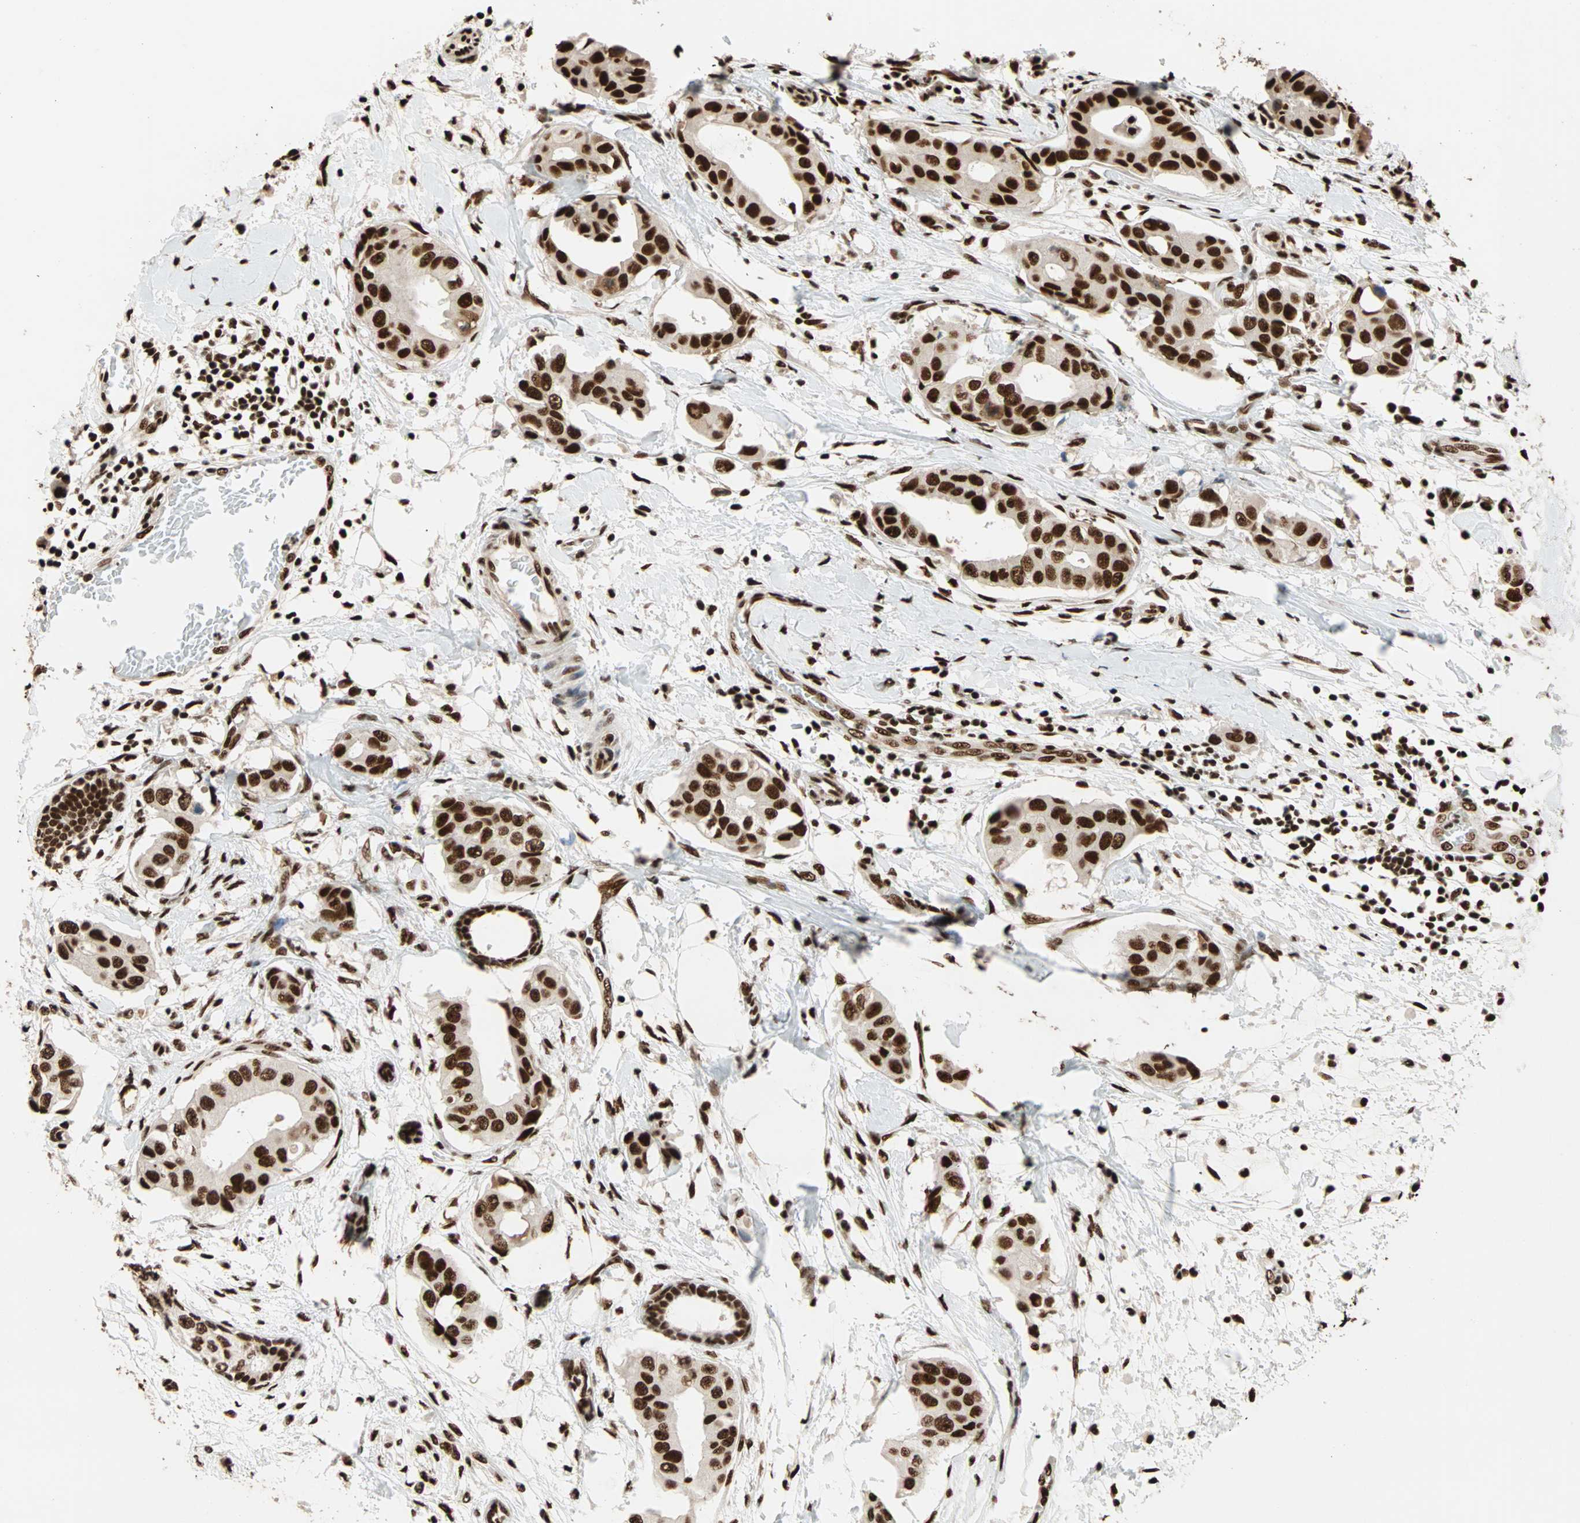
{"staining": {"intensity": "strong", "quantity": ">75%", "location": "nuclear"}, "tissue": "breast cancer", "cell_type": "Tumor cells", "image_type": "cancer", "snomed": [{"axis": "morphology", "description": "Duct carcinoma"}, {"axis": "topography", "description": "Breast"}], "caption": "Breast cancer tissue exhibits strong nuclear positivity in about >75% of tumor cells, visualized by immunohistochemistry.", "gene": "ILF2", "patient": {"sex": "female", "age": 40}}